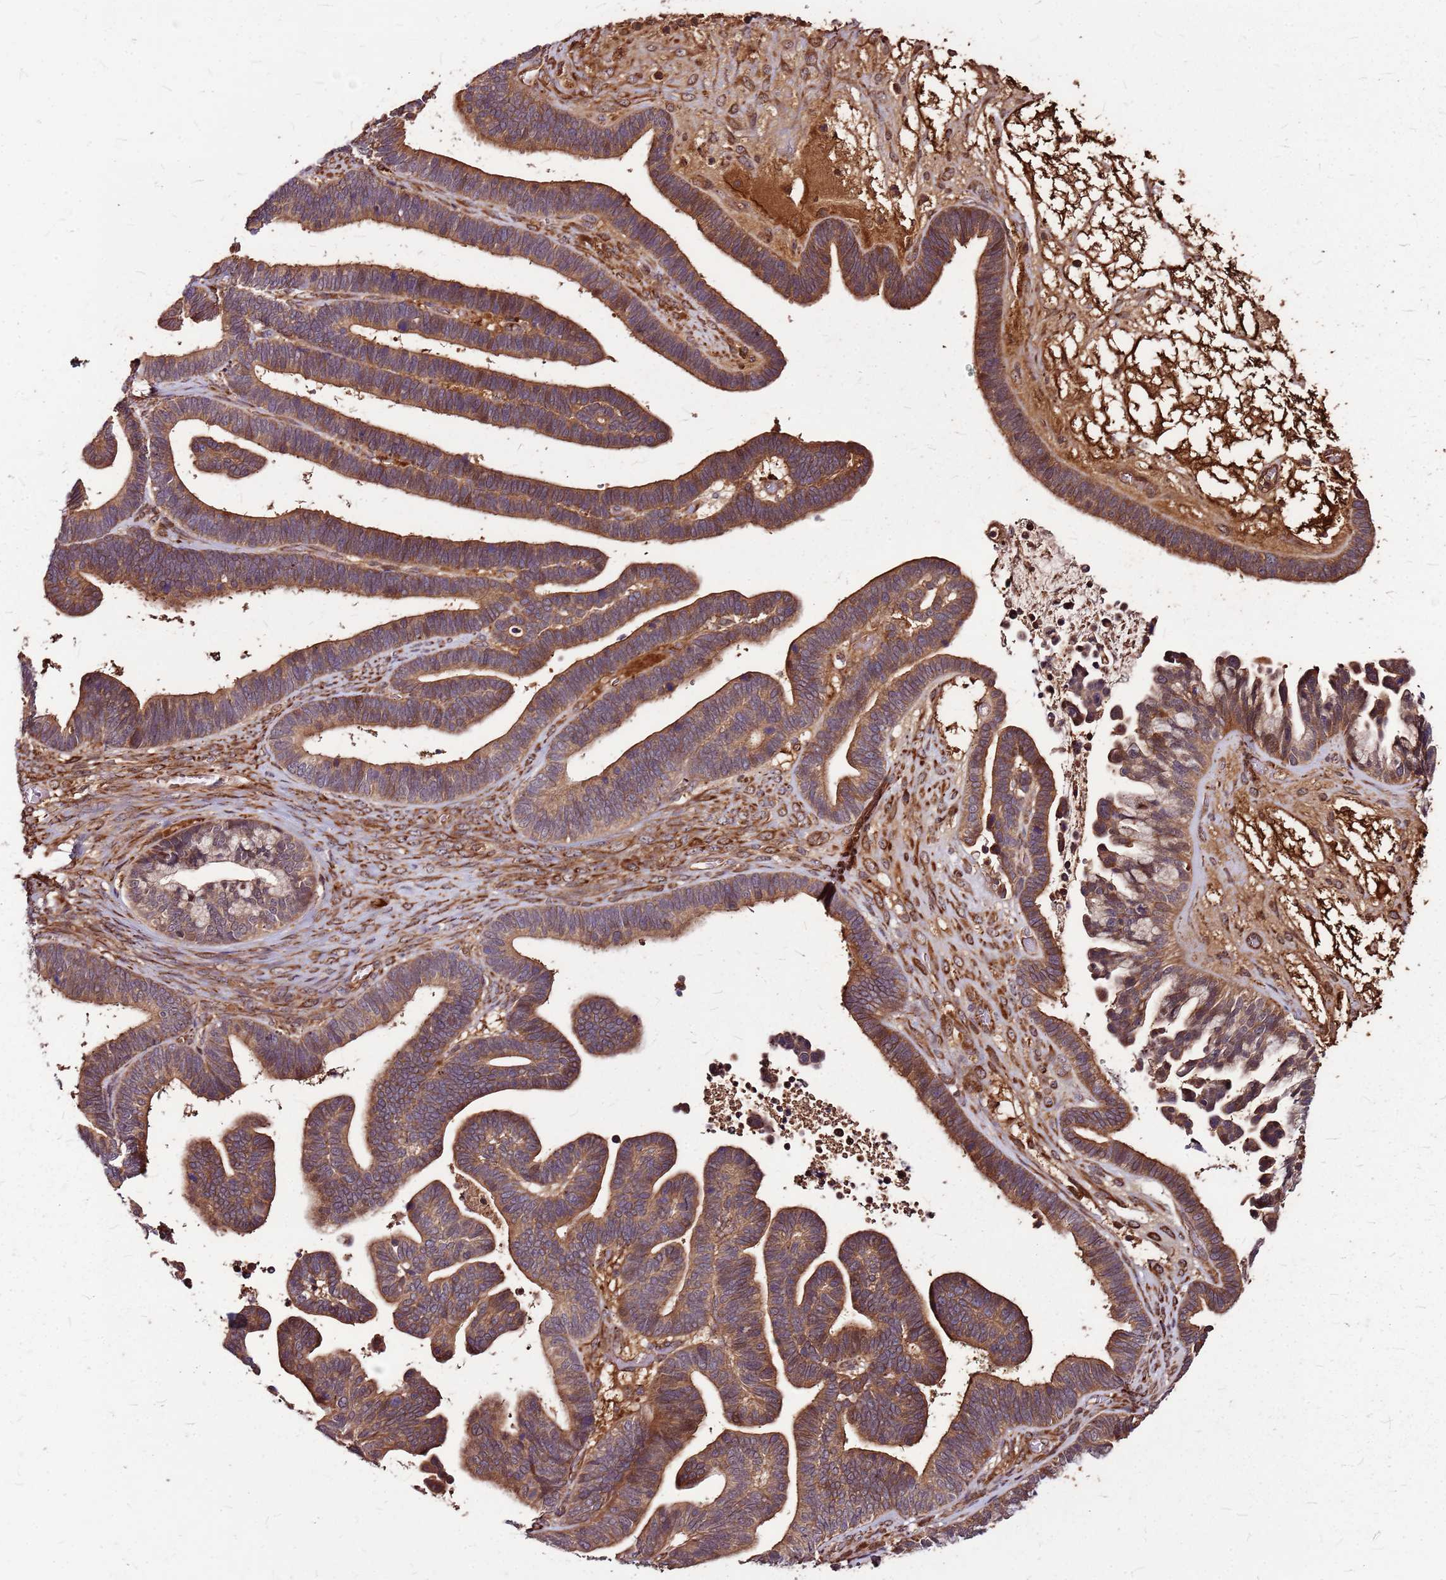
{"staining": {"intensity": "moderate", "quantity": ">75%", "location": "cytoplasmic/membranous"}, "tissue": "ovarian cancer", "cell_type": "Tumor cells", "image_type": "cancer", "snomed": [{"axis": "morphology", "description": "Cystadenocarcinoma, serous, NOS"}, {"axis": "topography", "description": "Ovary"}], "caption": "Protein staining of ovarian cancer tissue exhibits moderate cytoplasmic/membranous staining in about >75% of tumor cells. Nuclei are stained in blue.", "gene": "LYPLAL1", "patient": {"sex": "female", "age": 56}}